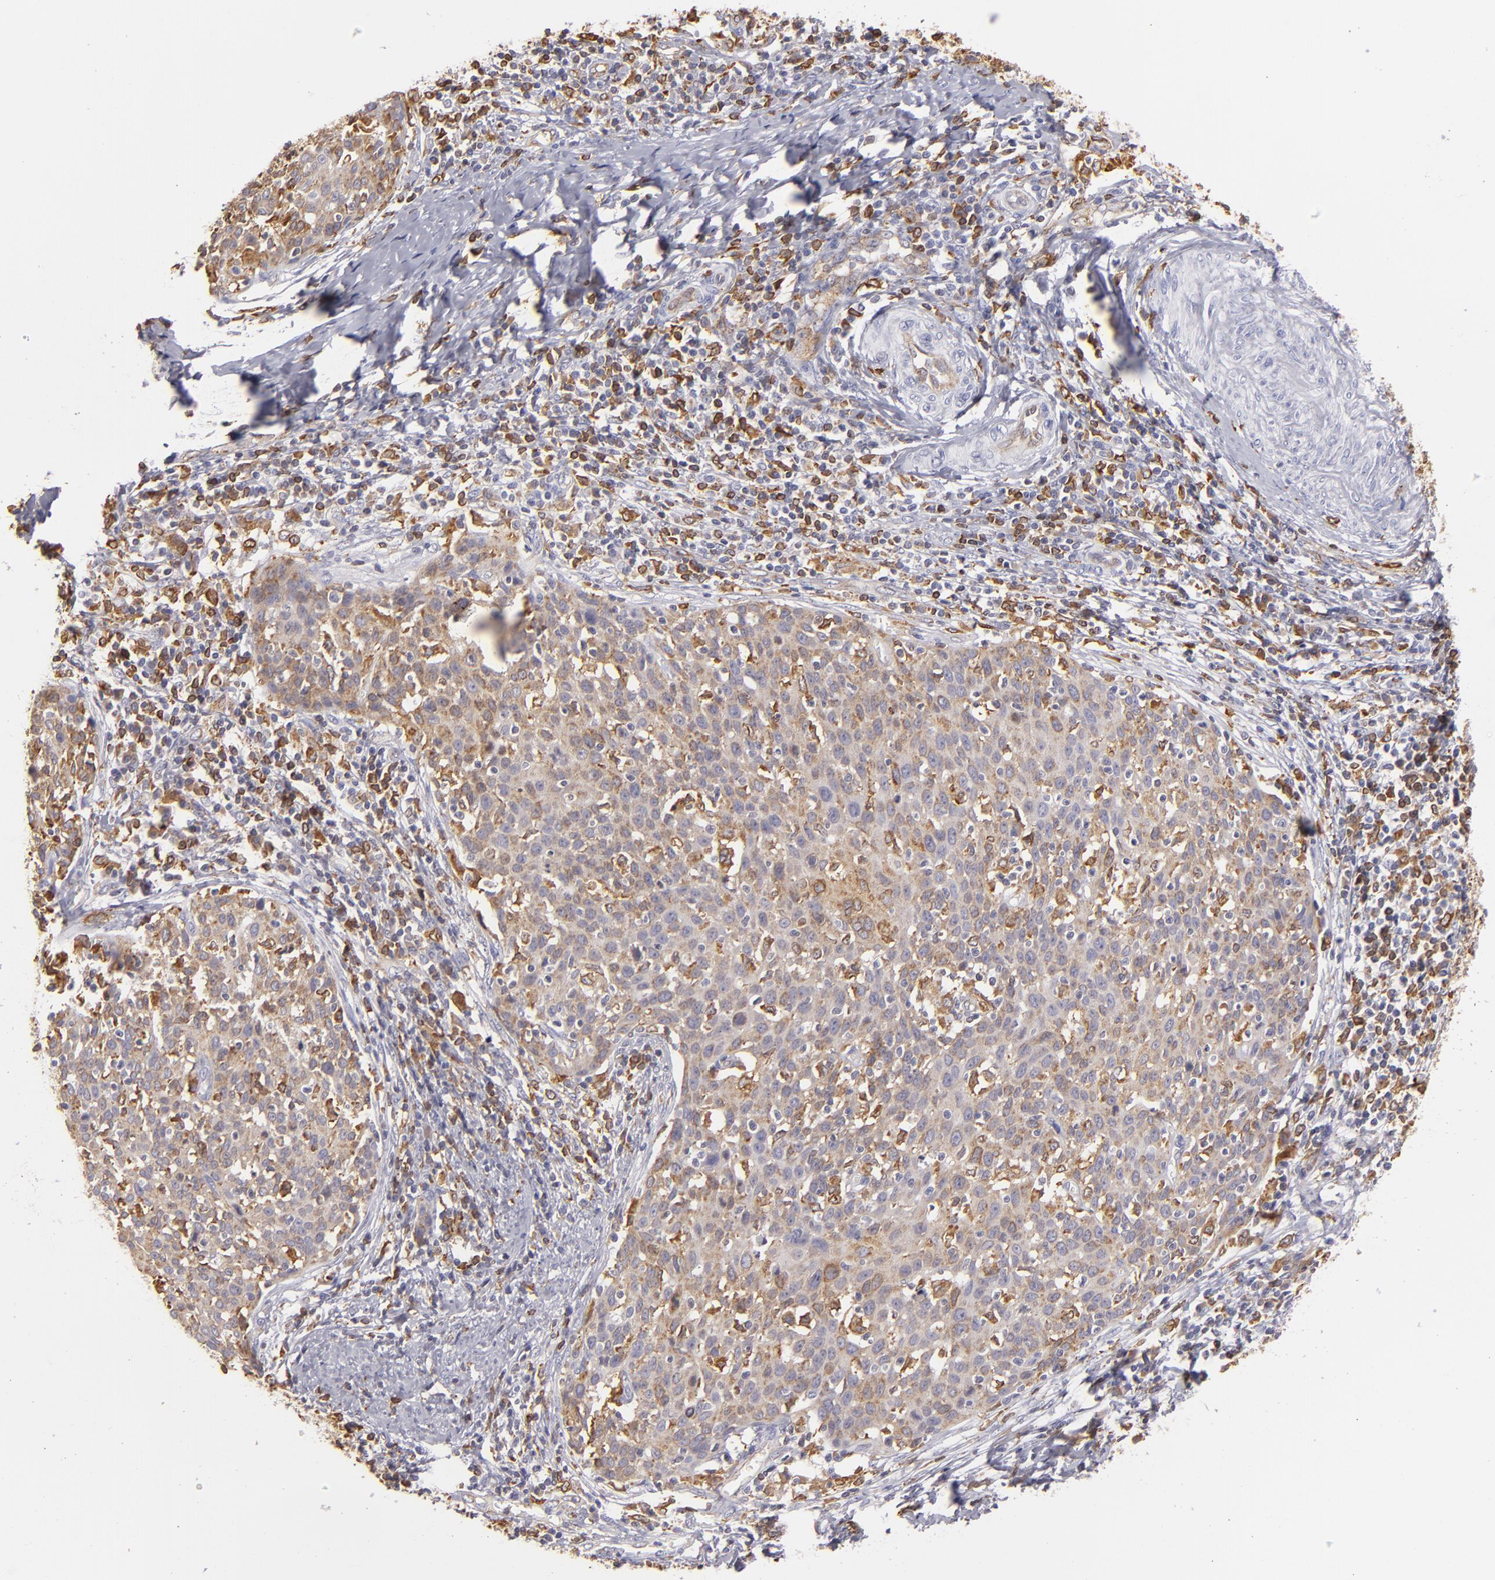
{"staining": {"intensity": "moderate", "quantity": ">75%", "location": "cytoplasmic/membranous"}, "tissue": "cervical cancer", "cell_type": "Tumor cells", "image_type": "cancer", "snomed": [{"axis": "morphology", "description": "Squamous cell carcinoma, NOS"}, {"axis": "topography", "description": "Cervix"}], "caption": "High-power microscopy captured an immunohistochemistry image of cervical cancer (squamous cell carcinoma), revealing moderate cytoplasmic/membranous positivity in about >75% of tumor cells.", "gene": "CD74", "patient": {"sex": "female", "age": 38}}